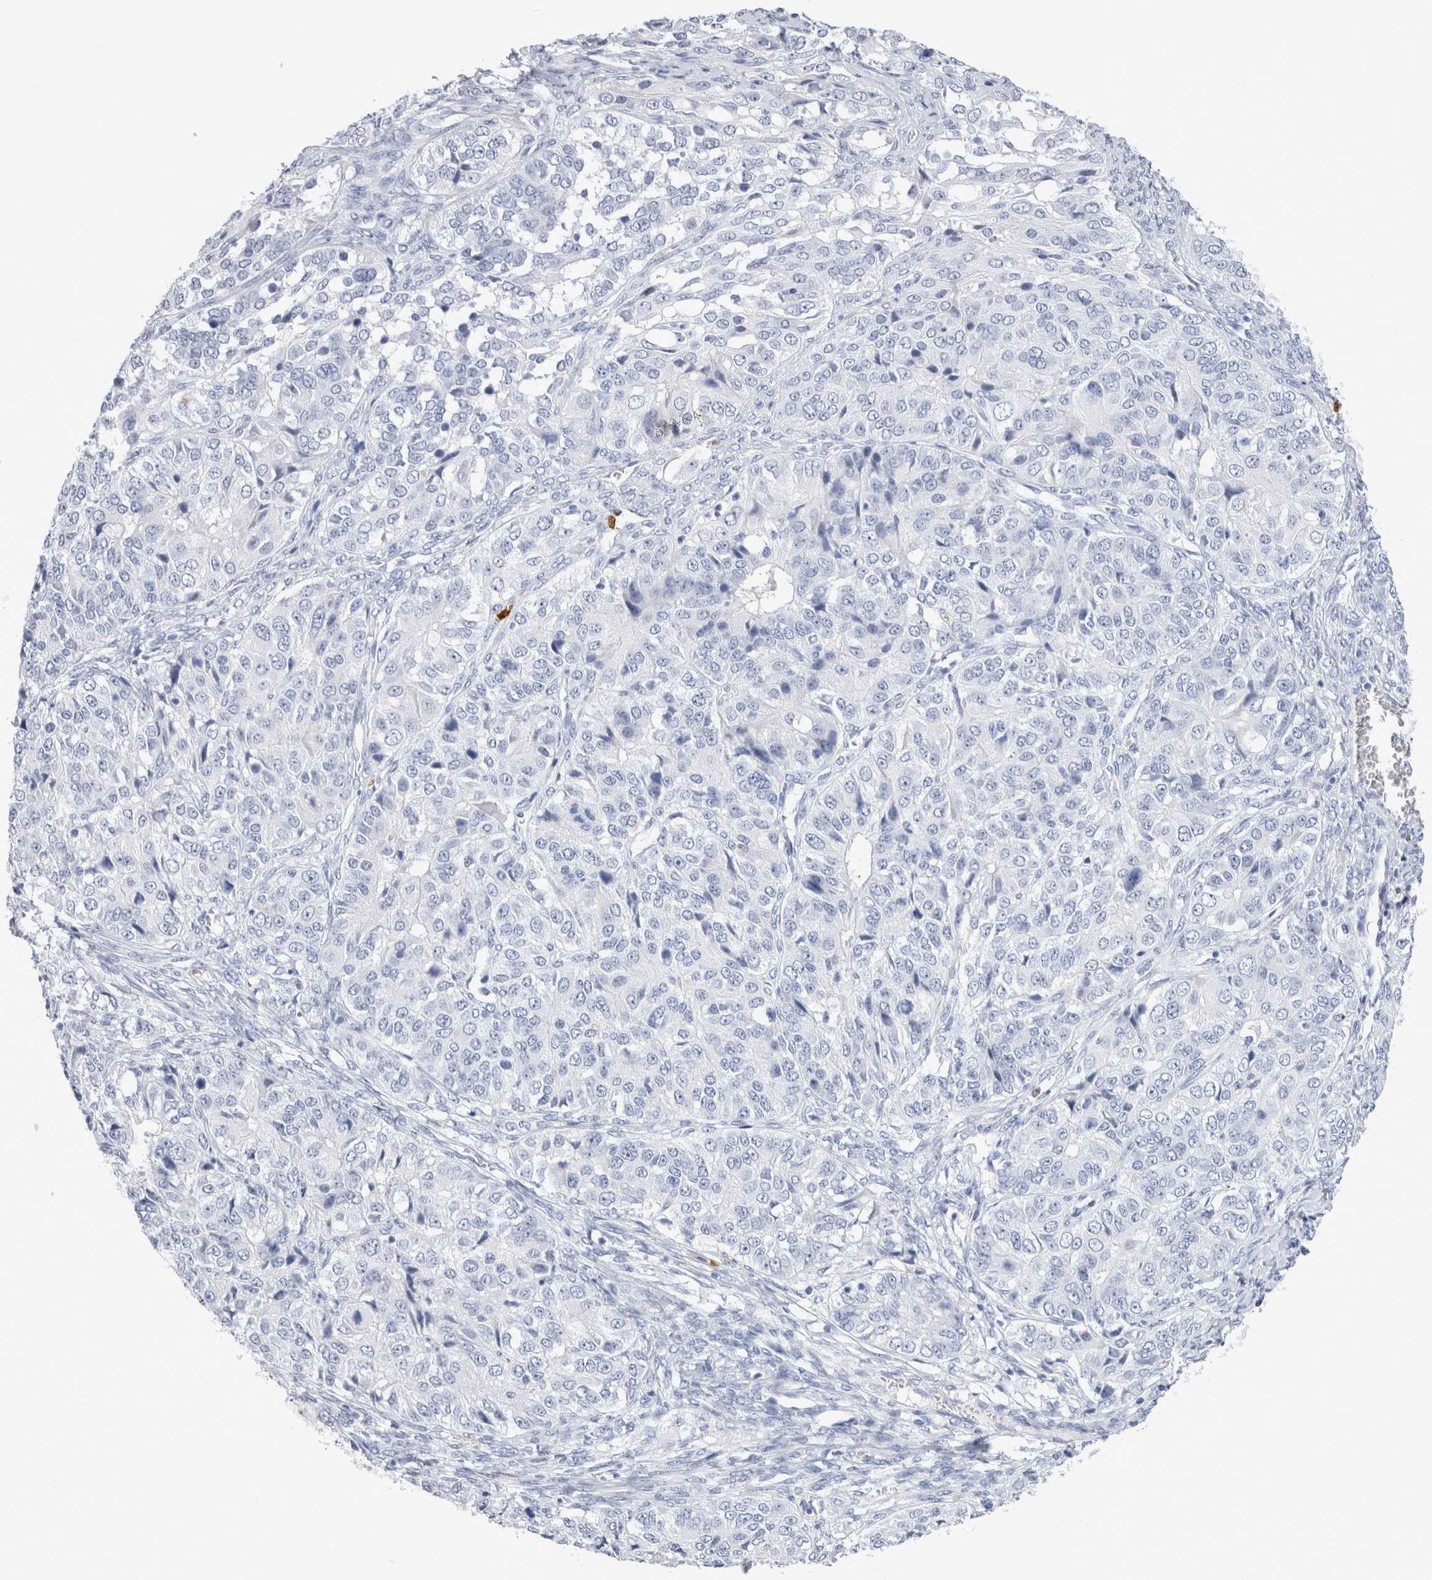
{"staining": {"intensity": "negative", "quantity": "none", "location": "none"}, "tissue": "ovarian cancer", "cell_type": "Tumor cells", "image_type": "cancer", "snomed": [{"axis": "morphology", "description": "Carcinoma, endometroid"}, {"axis": "topography", "description": "Ovary"}], "caption": "Endometroid carcinoma (ovarian) was stained to show a protein in brown. There is no significant staining in tumor cells.", "gene": "SLC10A5", "patient": {"sex": "female", "age": 51}}